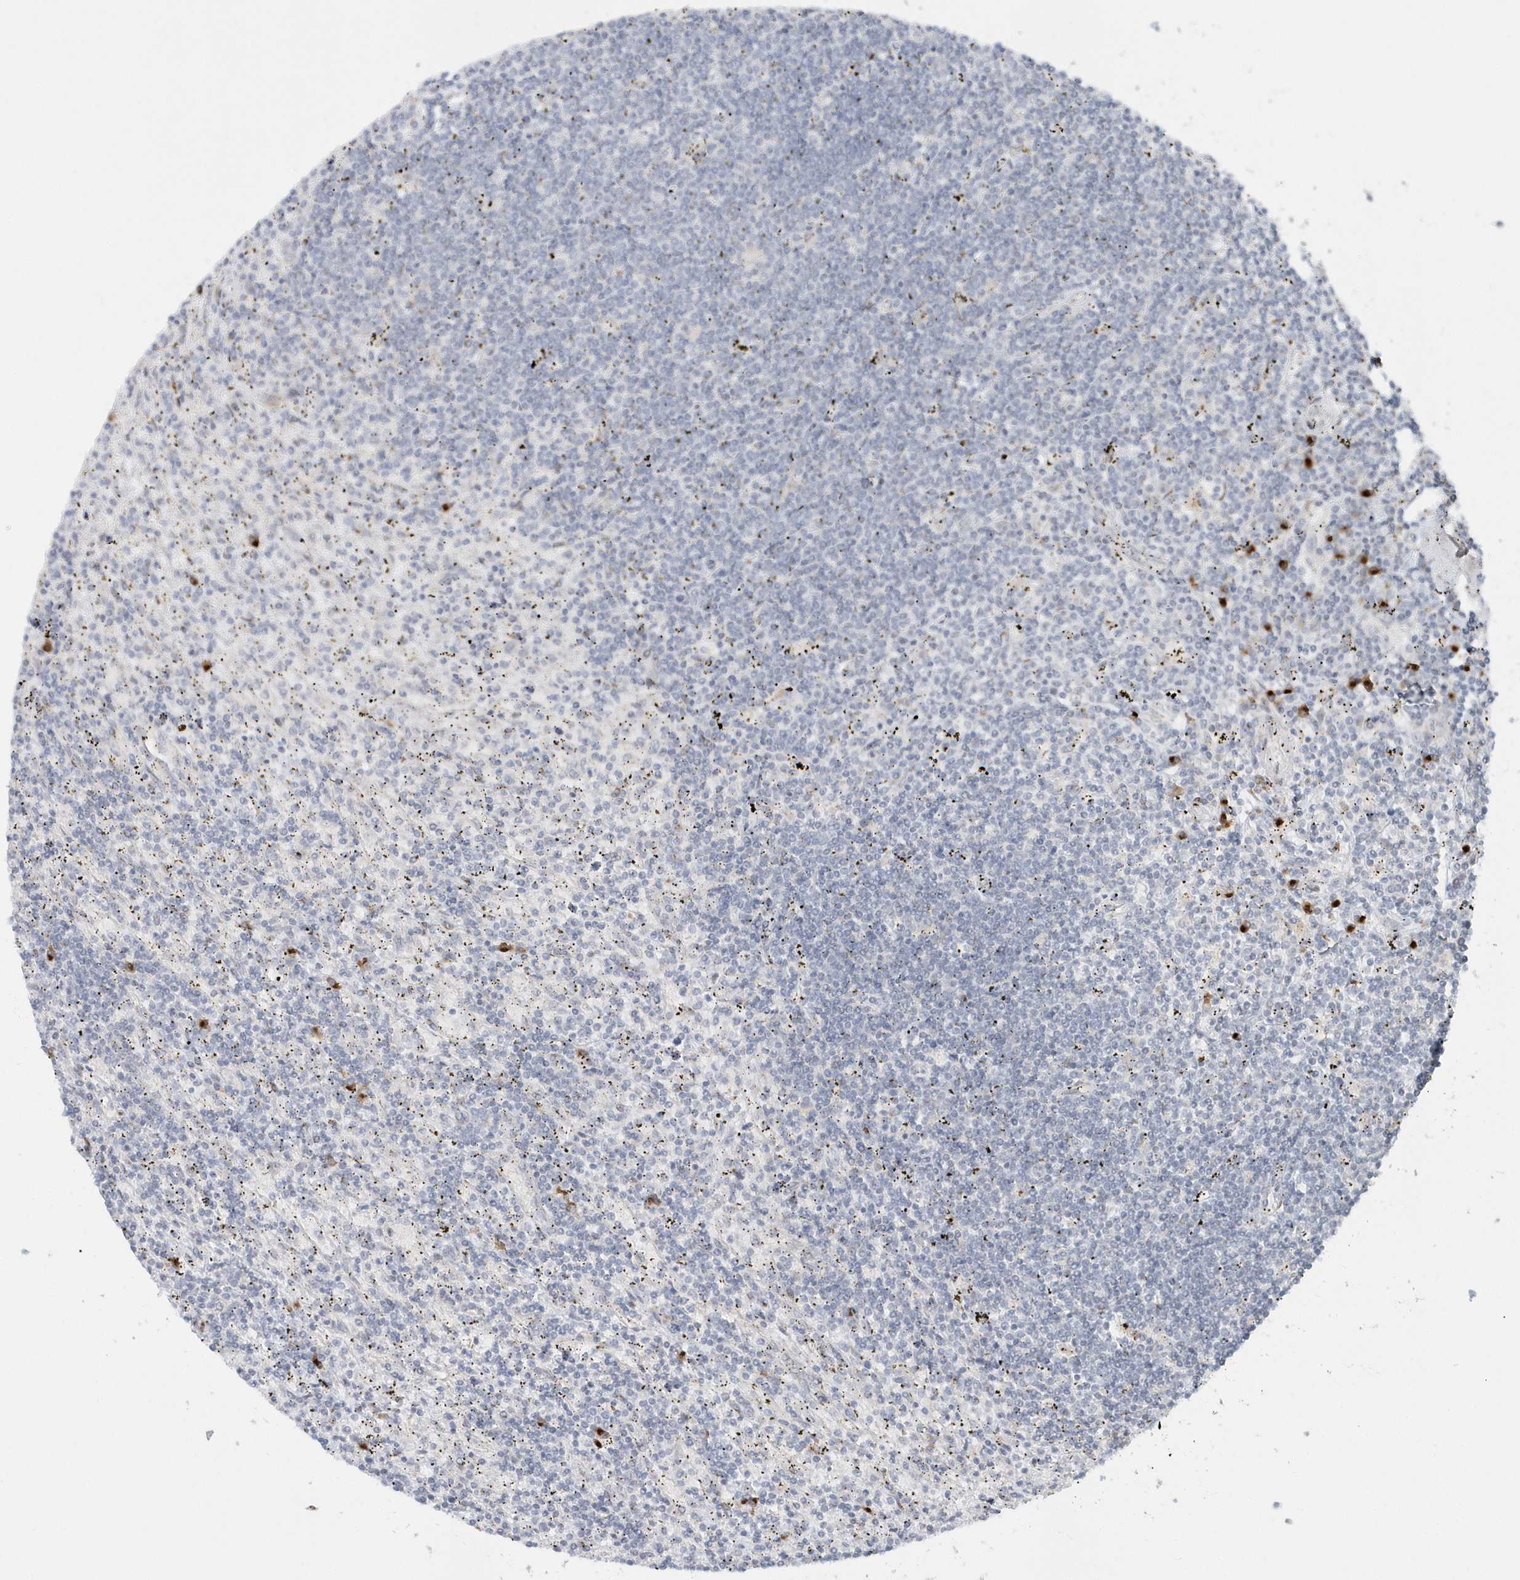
{"staining": {"intensity": "negative", "quantity": "none", "location": "none"}, "tissue": "lymphoma", "cell_type": "Tumor cells", "image_type": "cancer", "snomed": [{"axis": "morphology", "description": "Malignant lymphoma, non-Hodgkin's type, Low grade"}, {"axis": "topography", "description": "Spleen"}], "caption": "Immunohistochemistry micrograph of neoplastic tissue: malignant lymphoma, non-Hodgkin's type (low-grade) stained with DAB shows no significant protein expression in tumor cells.", "gene": "DHFR", "patient": {"sex": "male", "age": 76}}